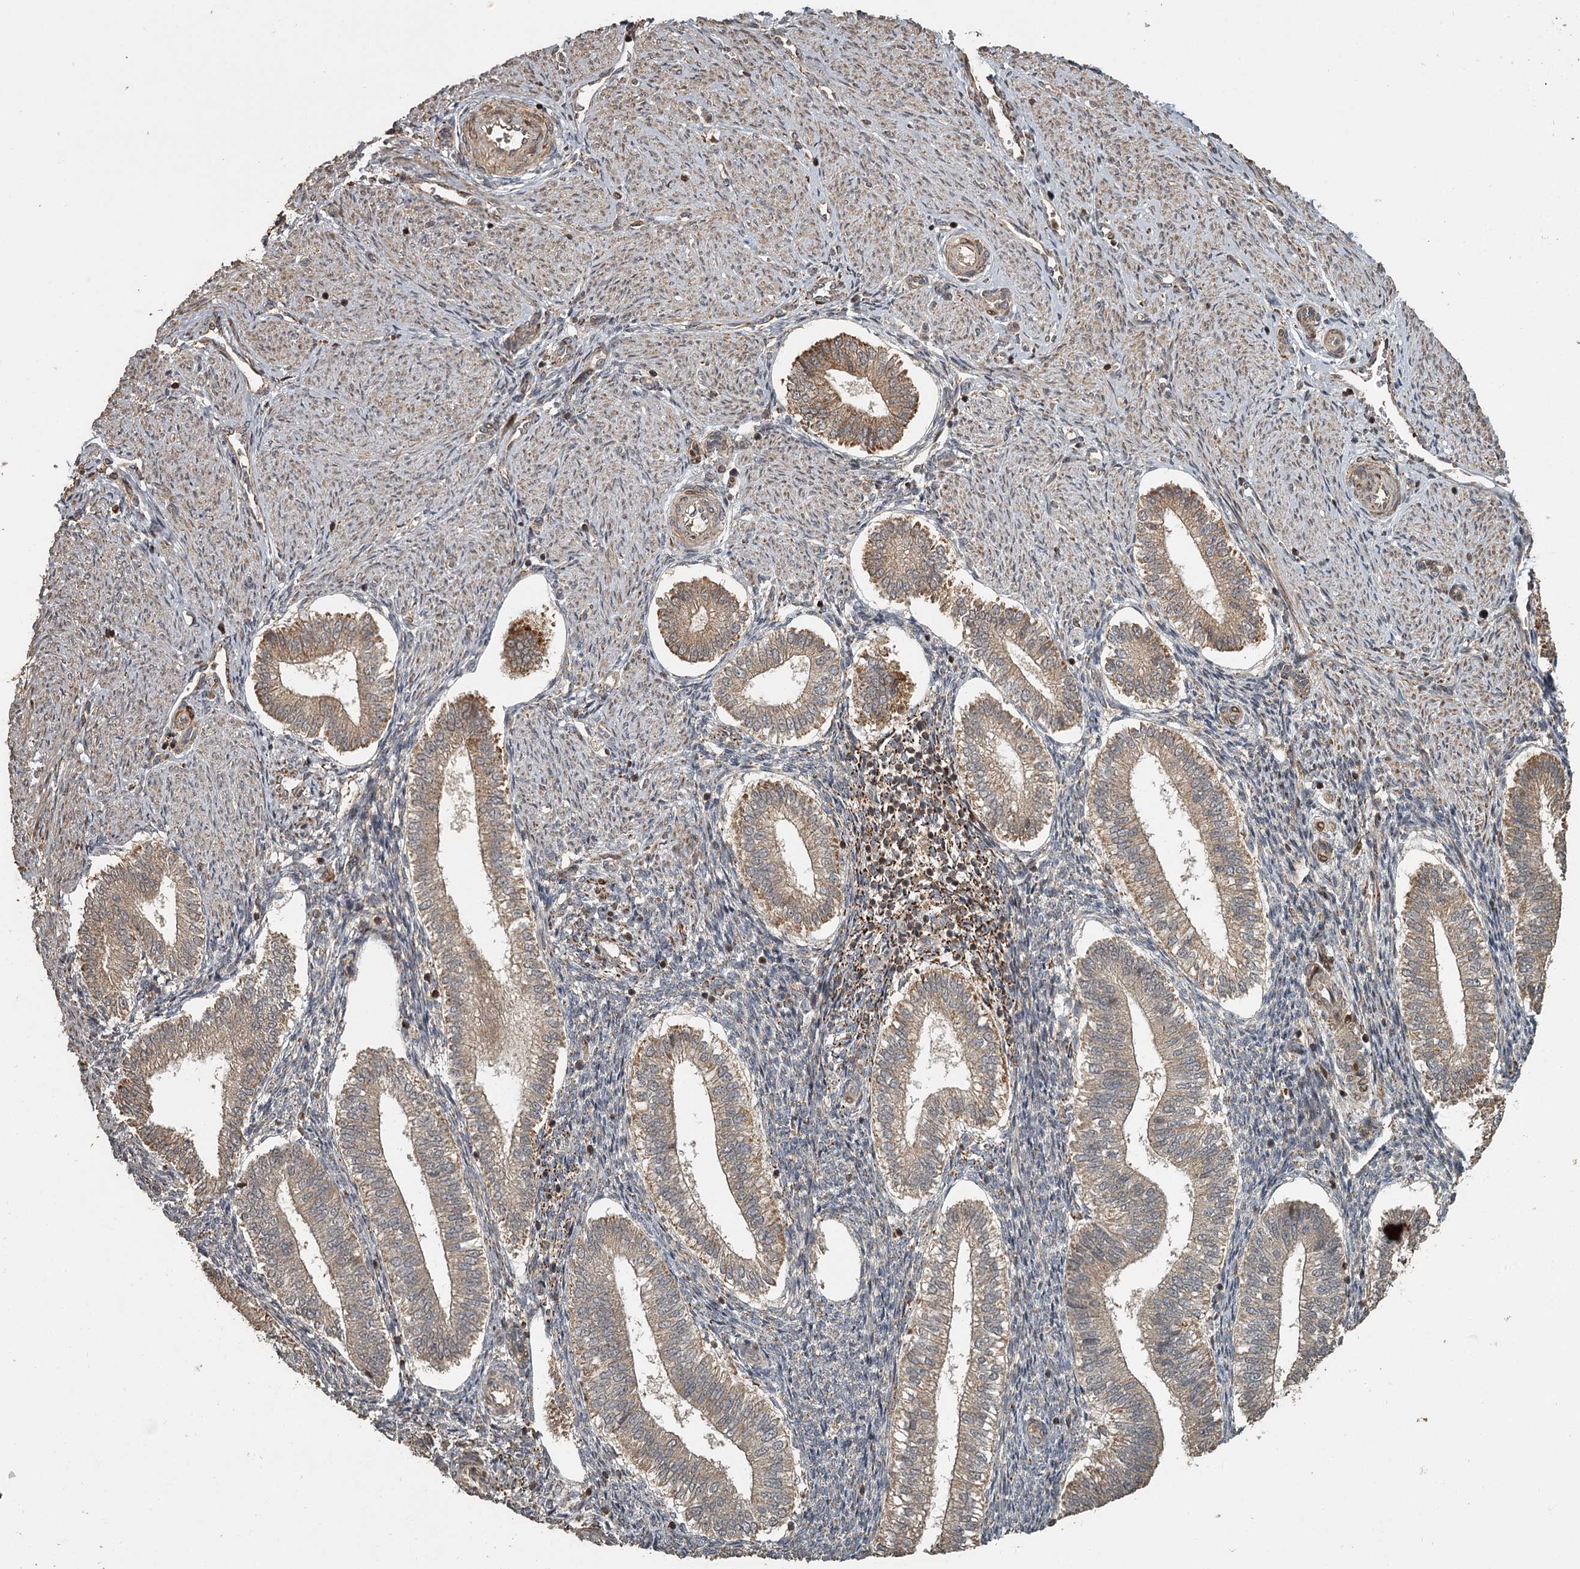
{"staining": {"intensity": "weak", "quantity": "<25%", "location": "cytoplasmic/membranous"}, "tissue": "endometrium", "cell_type": "Cells in endometrial stroma", "image_type": "normal", "snomed": [{"axis": "morphology", "description": "Normal tissue, NOS"}, {"axis": "topography", "description": "Endometrium"}], "caption": "Immunohistochemical staining of unremarkable human endometrium displays no significant expression in cells in endometrial stroma.", "gene": "FAXC", "patient": {"sex": "female", "age": 25}}